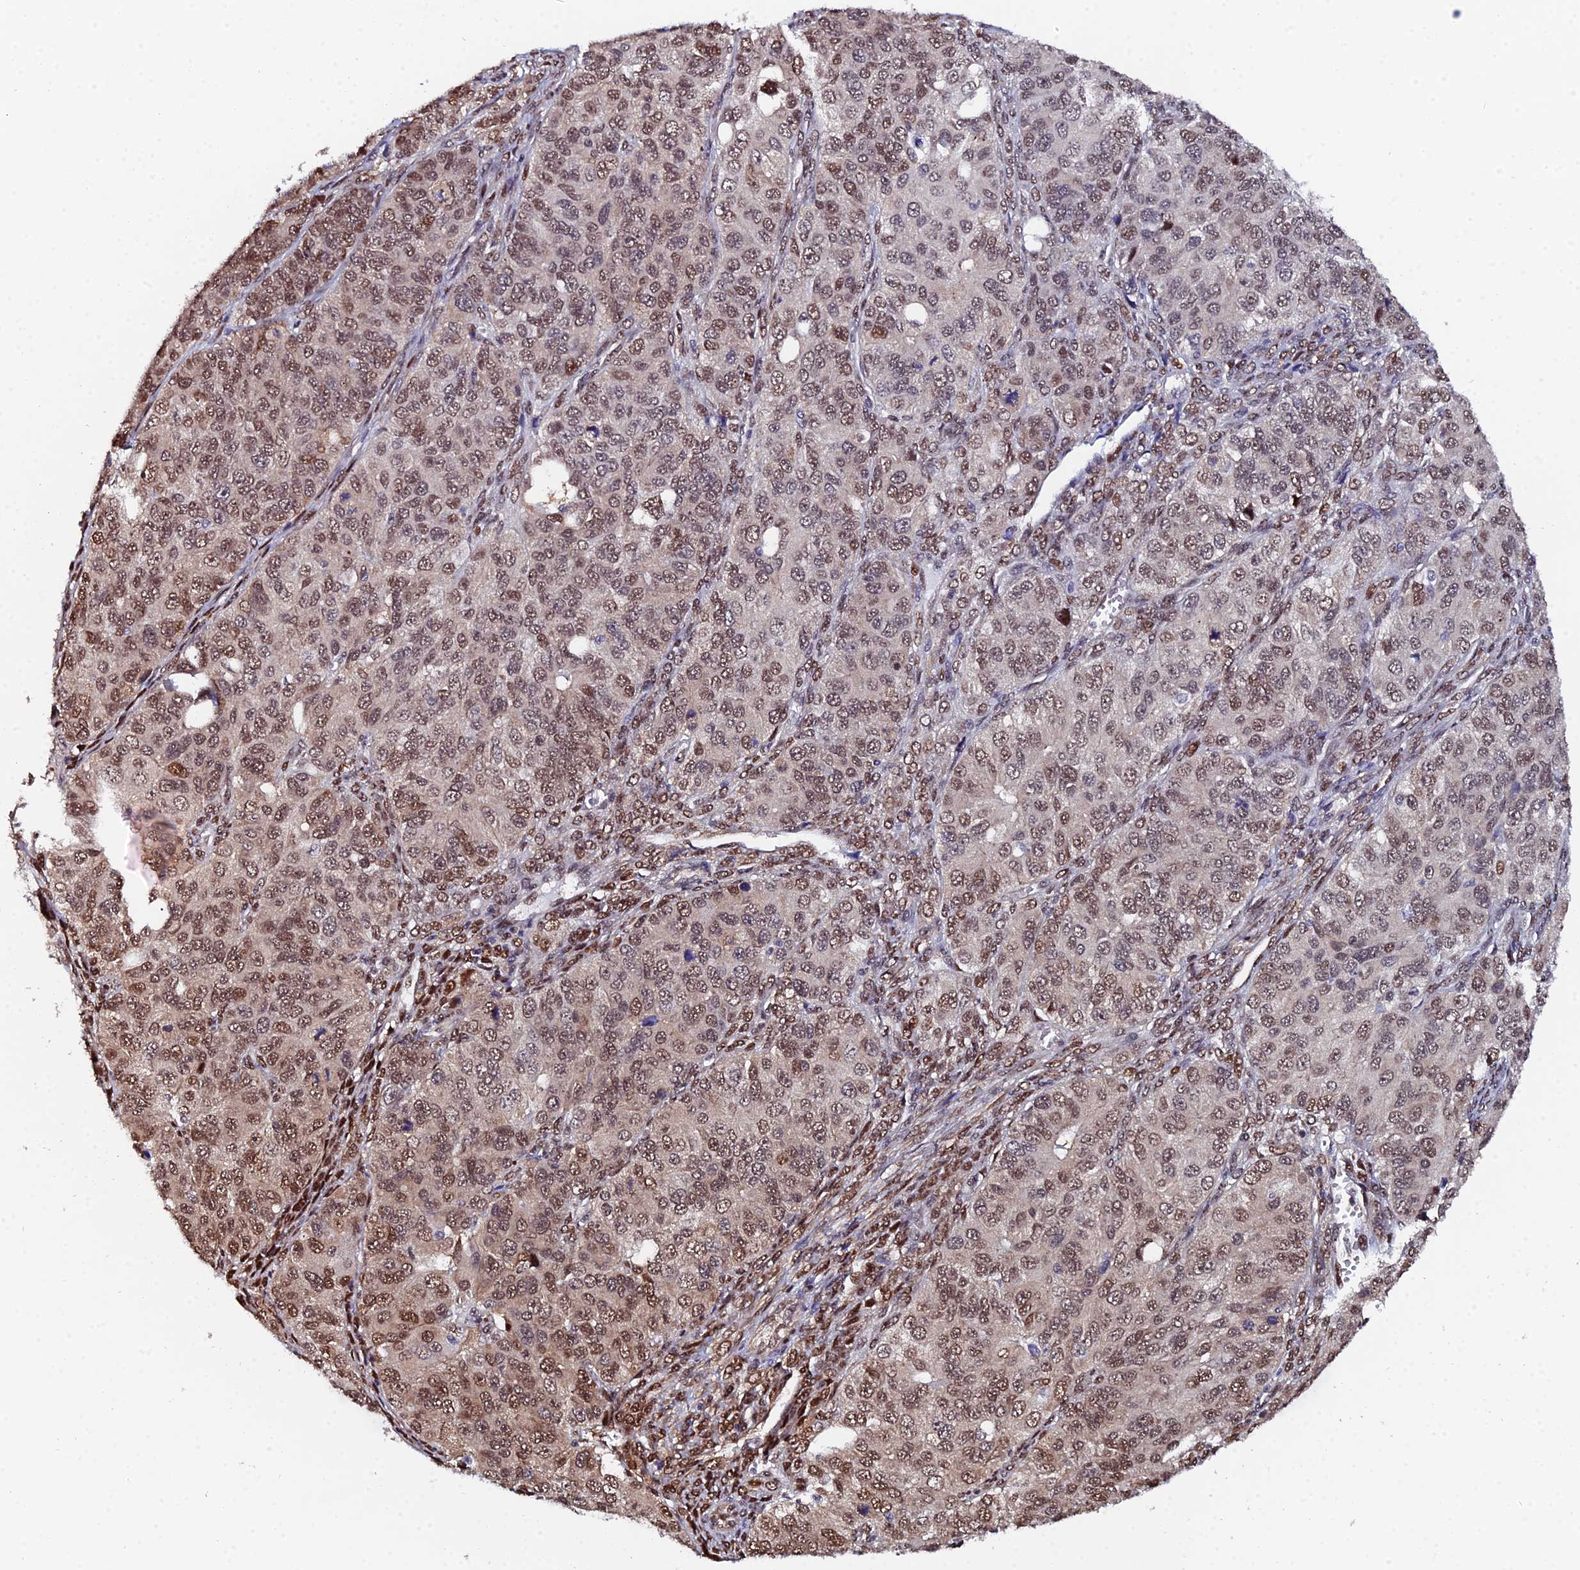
{"staining": {"intensity": "moderate", "quantity": ">75%", "location": "nuclear"}, "tissue": "ovarian cancer", "cell_type": "Tumor cells", "image_type": "cancer", "snomed": [{"axis": "morphology", "description": "Carcinoma, endometroid"}, {"axis": "topography", "description": "Ovary"}], "caption": "The image reveals staining of endometroid carcinoma (ovarian), revealing moderate nuclear protein expression (brown color) within tumor cells. Ihc stains the protein in brown and the nuclei are stained blue.", "gene": "TIFA", "patient": {"sex": "female", "age": 51}}